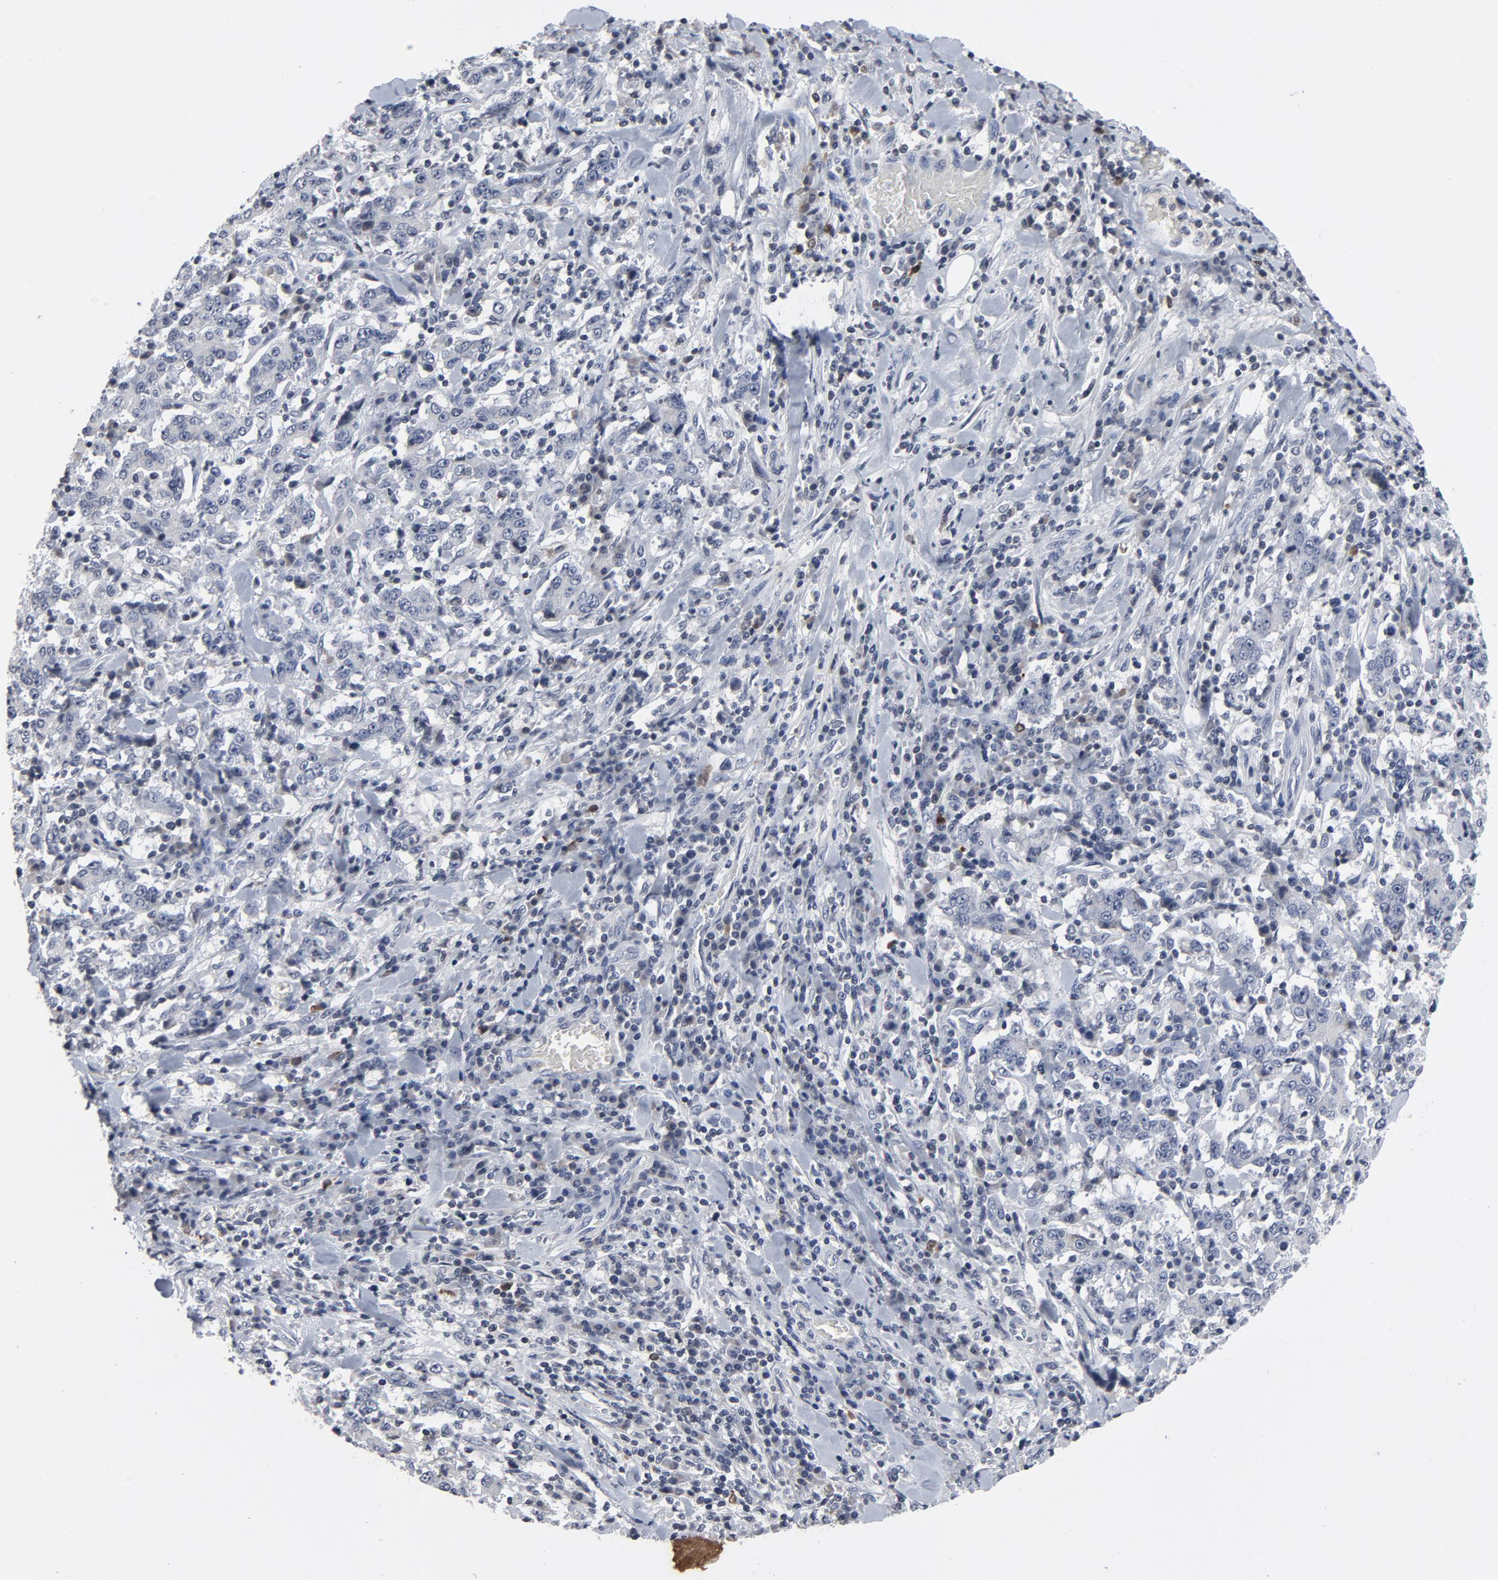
{"staining": {"intensity": "negative", "quantity": "none", "location": "none"}, "tissue": "stomach cancer", "cell_type": "Tumor cells", "image_type": "cancer", "snomed": [{"axis": "morphology", "description": "Normal tissue, NOS"}, {"axis": "morphology", "description": "Adenocarcinoma, NOS"}, {"axis": "topography", "description": "Stomach, upper"}, {"axis": "topography", "description": "Stomach"}], "caption": "The micrograph displays no staining of tumor cells in adenocarcinoma (stomach).", "gene": "TCL1A", "patient": {"sex": "male", "age": 59}}